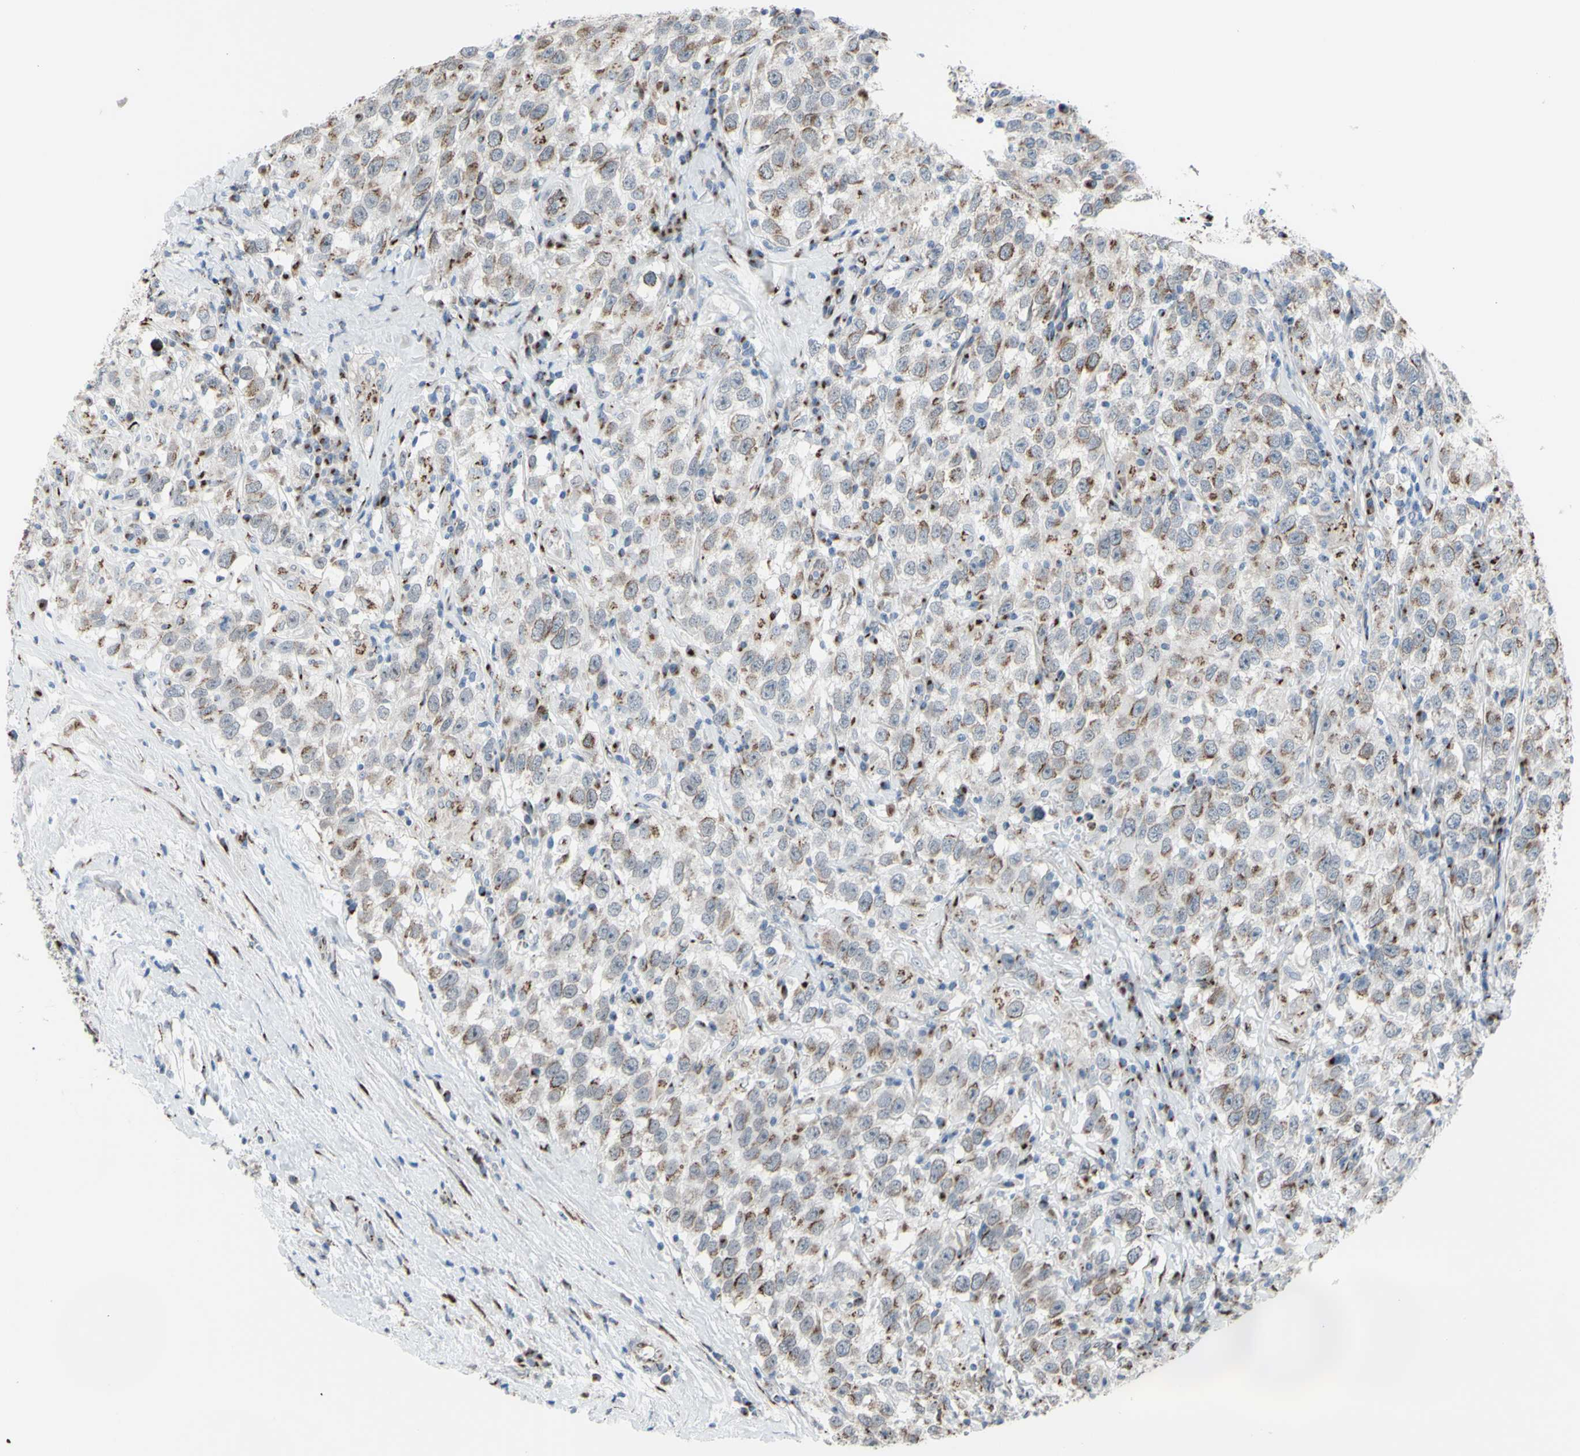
{"staining": {"intensity": "strong", "quantity": "25%-75%", "location": "cytoplasmic/membranous"}, "tissue": "testis cancer", "cell_type": "Tumor cells", "image_type": "cancer", "snomed": [{"axis": "morphology", "description": "Seminoma, NOS"}, {"axis": "topography", "description": "Testis"}], "caption": "IHC photomicrograph of seminoma (testis) stained for a protein (brown), which exhibits high levels of strong cytoplasmic/membranous positivity in about 25%-75% of tumor cells.", "gene": "GLG1", "patient": {"sex": "male", "age": 41}}